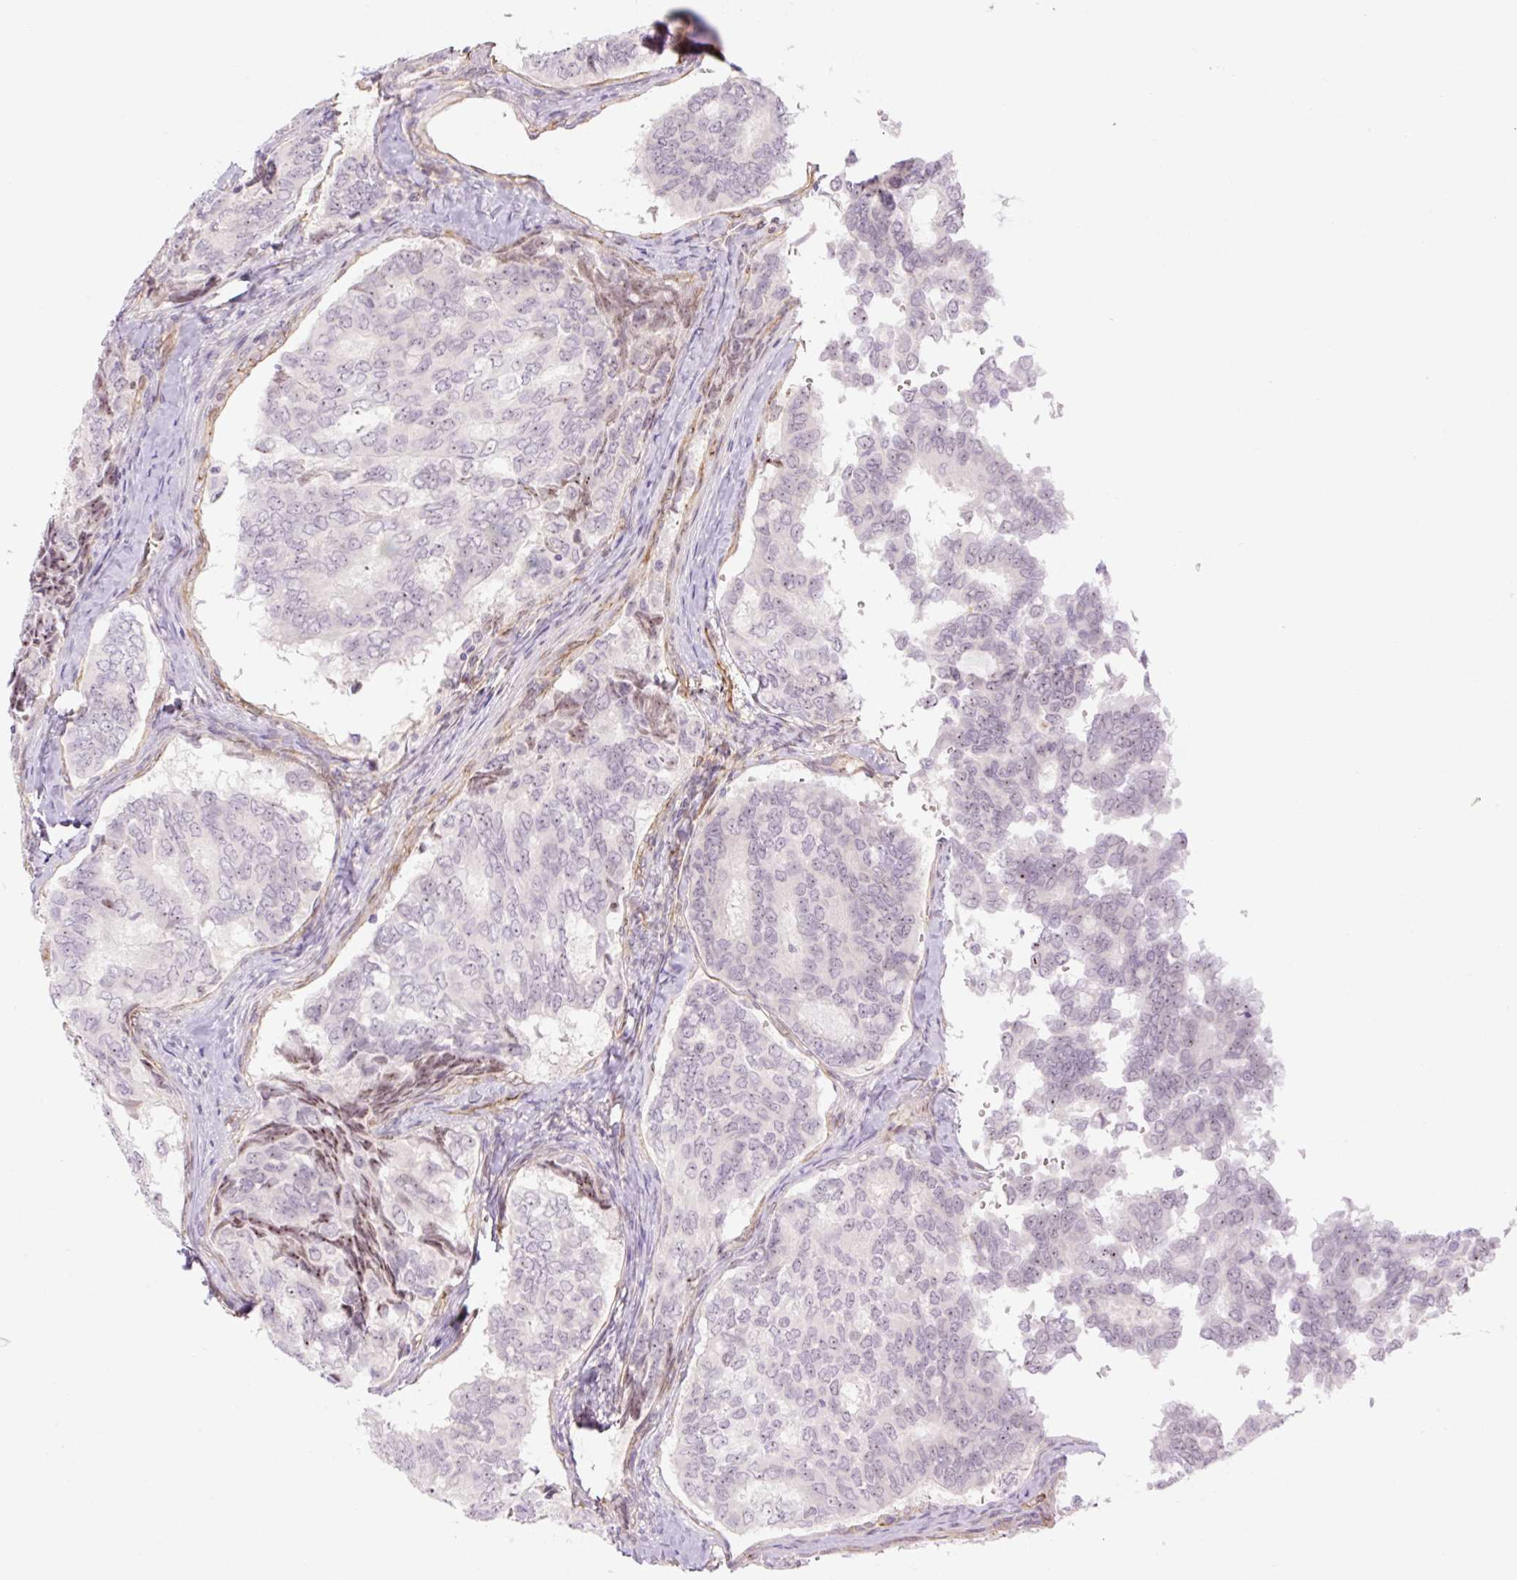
{"staining": {"intensity": "weak", "quantity": "<25%", "location": "nuclear"}, "tissue": "thyroid cancer", "cell_type": "Tumor cells", "image_type": "cancer", "snomed": [{"axis": "morphology", "description": "Papillary adenocarcinoma, NOS"}, {"axis": "topography", "description": "Thyroid gland"}], "caption": "Histopathology image shows no significant protein positivity in tumor cells of thyroid cancer (papillary adenocarcinoma).", "gene": "ZNF417", "patient": {"sex": "female", "age": 35}}